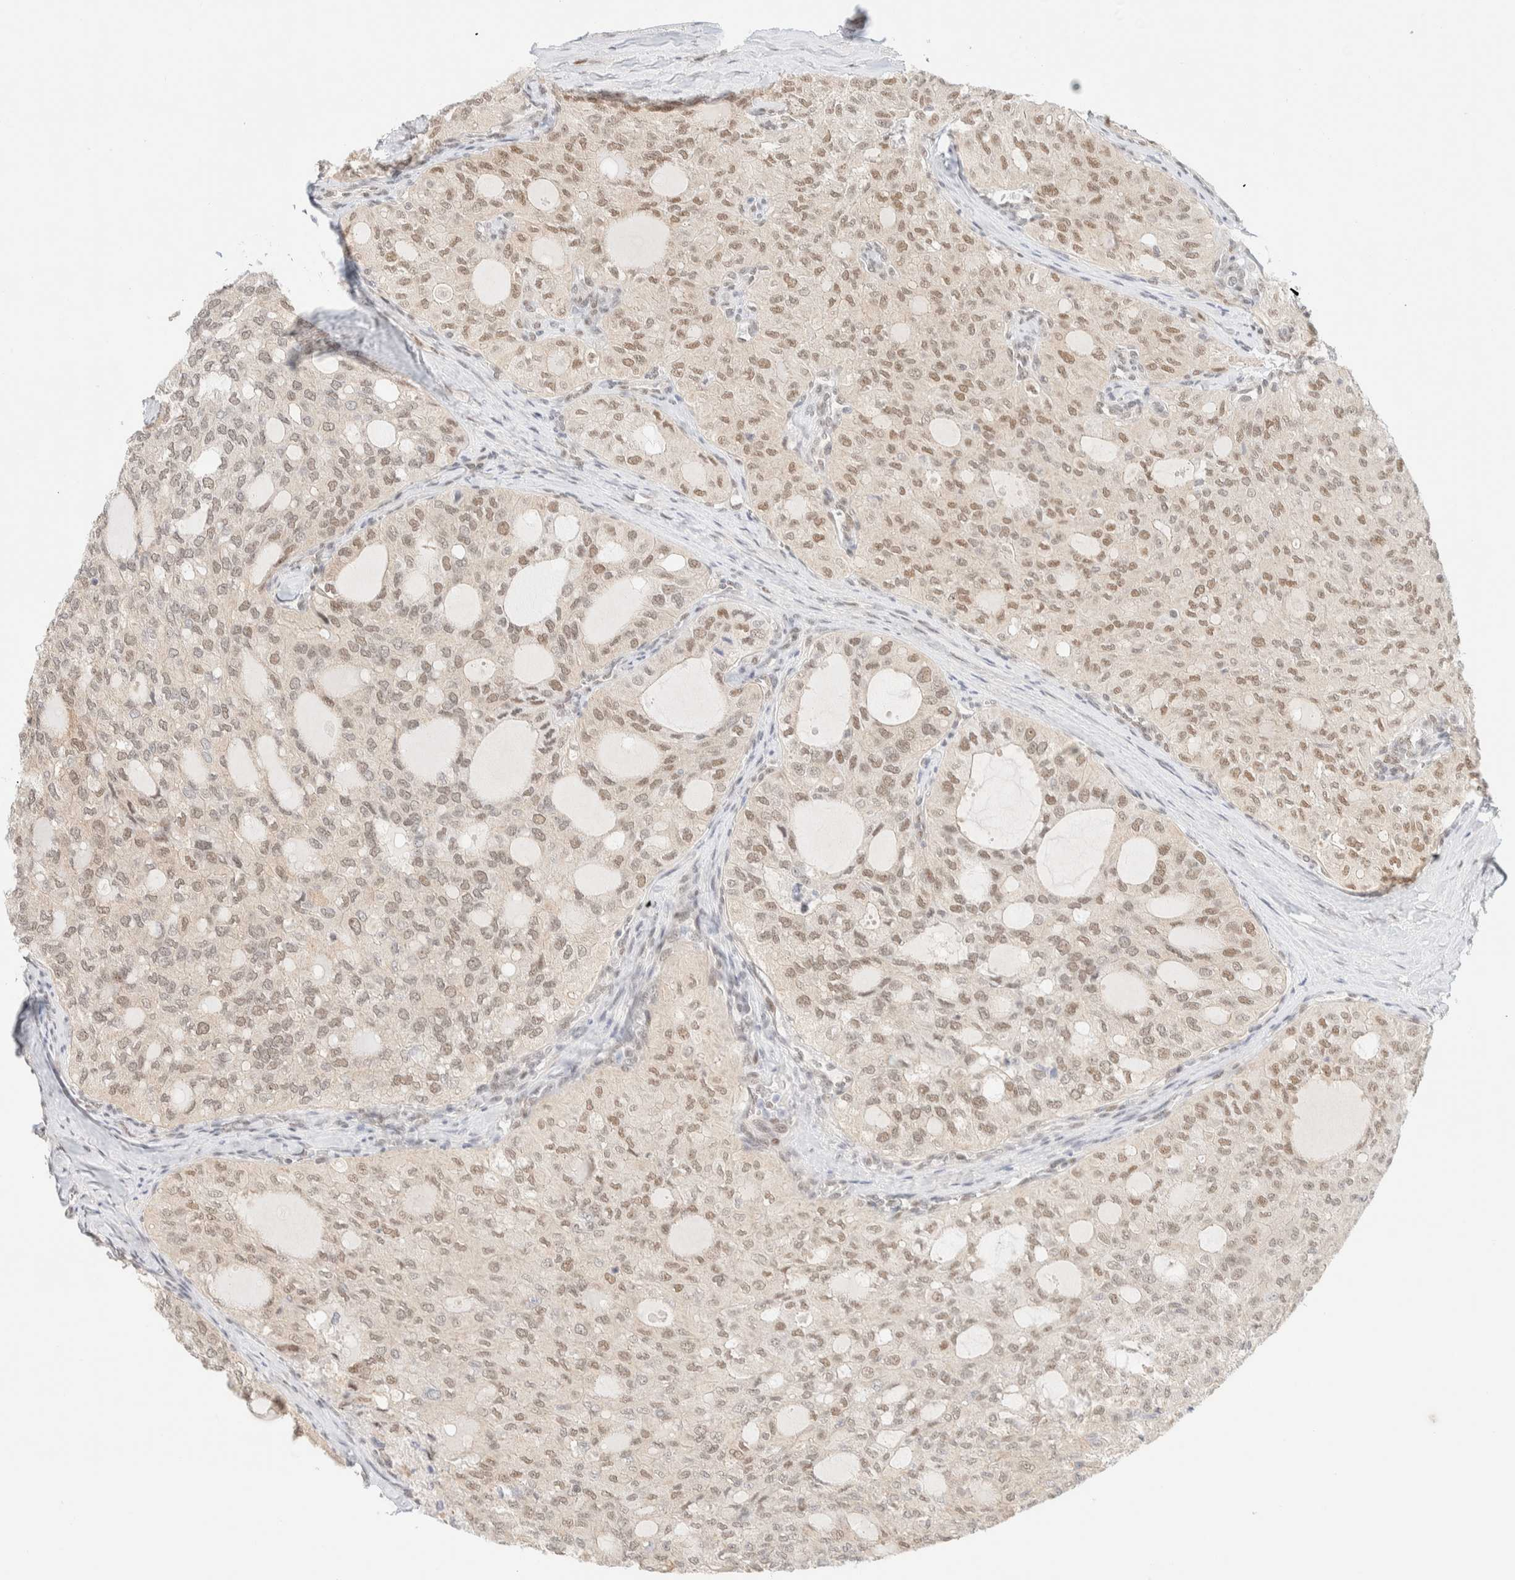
{"staining": {"intensity": "moderate", "quantity": "25%-75%", "location": "nuclear"}, "tissue": "thyroid cancer", "cell_type": "Tumor cells", "image_type": "cancer", "snomed": [{"axis": "morphology", "description": "Follicular adenoma carcinoma, NOS"}, {"axis": "topography", "description": "Thyroid gland"}], "caption": "Thyroid follicular adenoma carcinoma stained with DAB (3,3'-diaminobenzidine) IHC displays medium levels of moderate nuclear staining in about 25%-75% of tumor cells. Using DAB (brown) and hematoxylin (blue) stains, captured at high magnification using brightfield microscopy.", "gene": "PYGO2", "patient": {"sex": "male", "age": 75}}